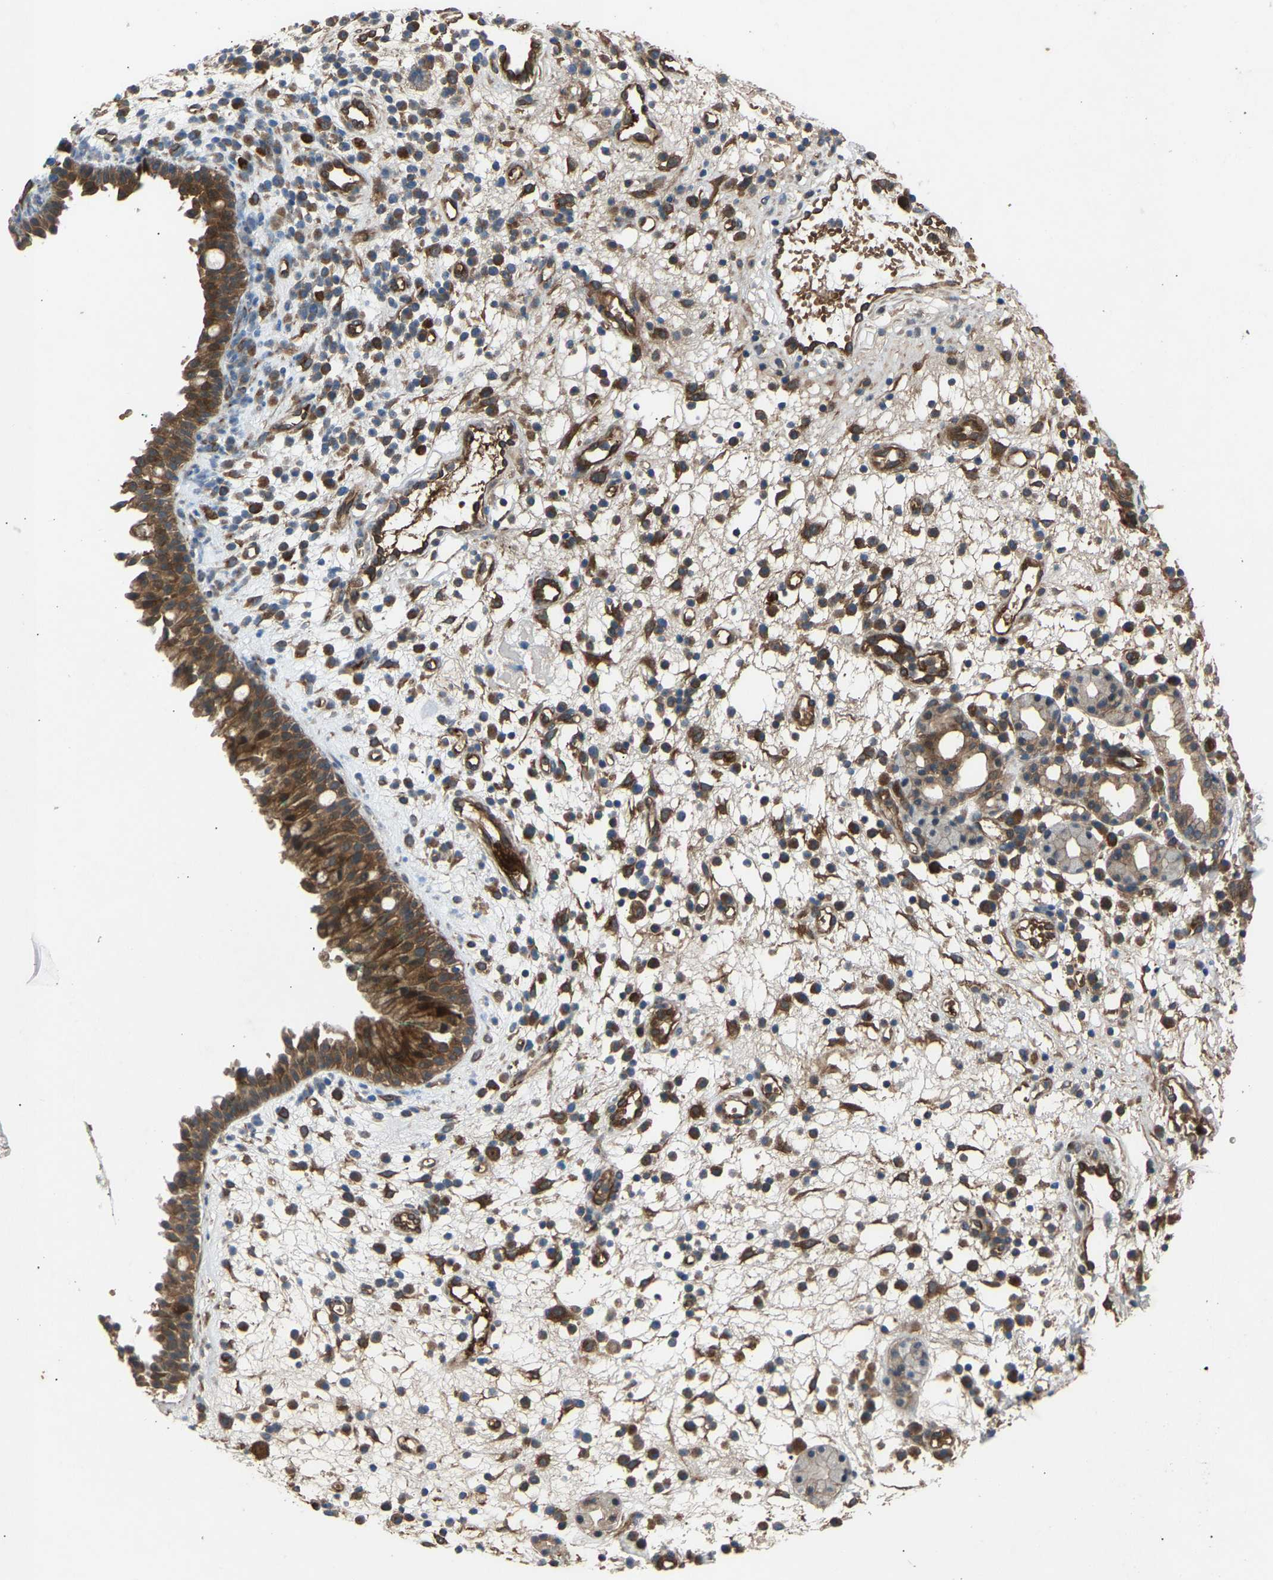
{"staining": {"intensity": "moderate", "quantity": ">75%", "location": "cytoplasmic/membranous"}, "tissue": "nasopharynx", "cell_type": "Respiratory epithelial cells", "image_type": "normal", "snomed": [{"axis": "morphology", "description": "Normal tissue, NOS"}, {"axis": "morphology", "description": "Basal cell carcinoma"}, {"axis": "topography", "description": "Cartilage tissue"}, {"axis": "topography", "description": "Nasopharynx"}, {"axis": "topography", "description": "Oral tissue"}], "caption": "Protein staining reveals moderate cytoplasmic/membranous positivity in approximately >75% of respiratory epithelial cells in normal nasopharynx. (DAB IHC with brightfield microscopy, high magnification).", "gene": "GAS2L1", "patient": {"sex": "female", "age": 77}}